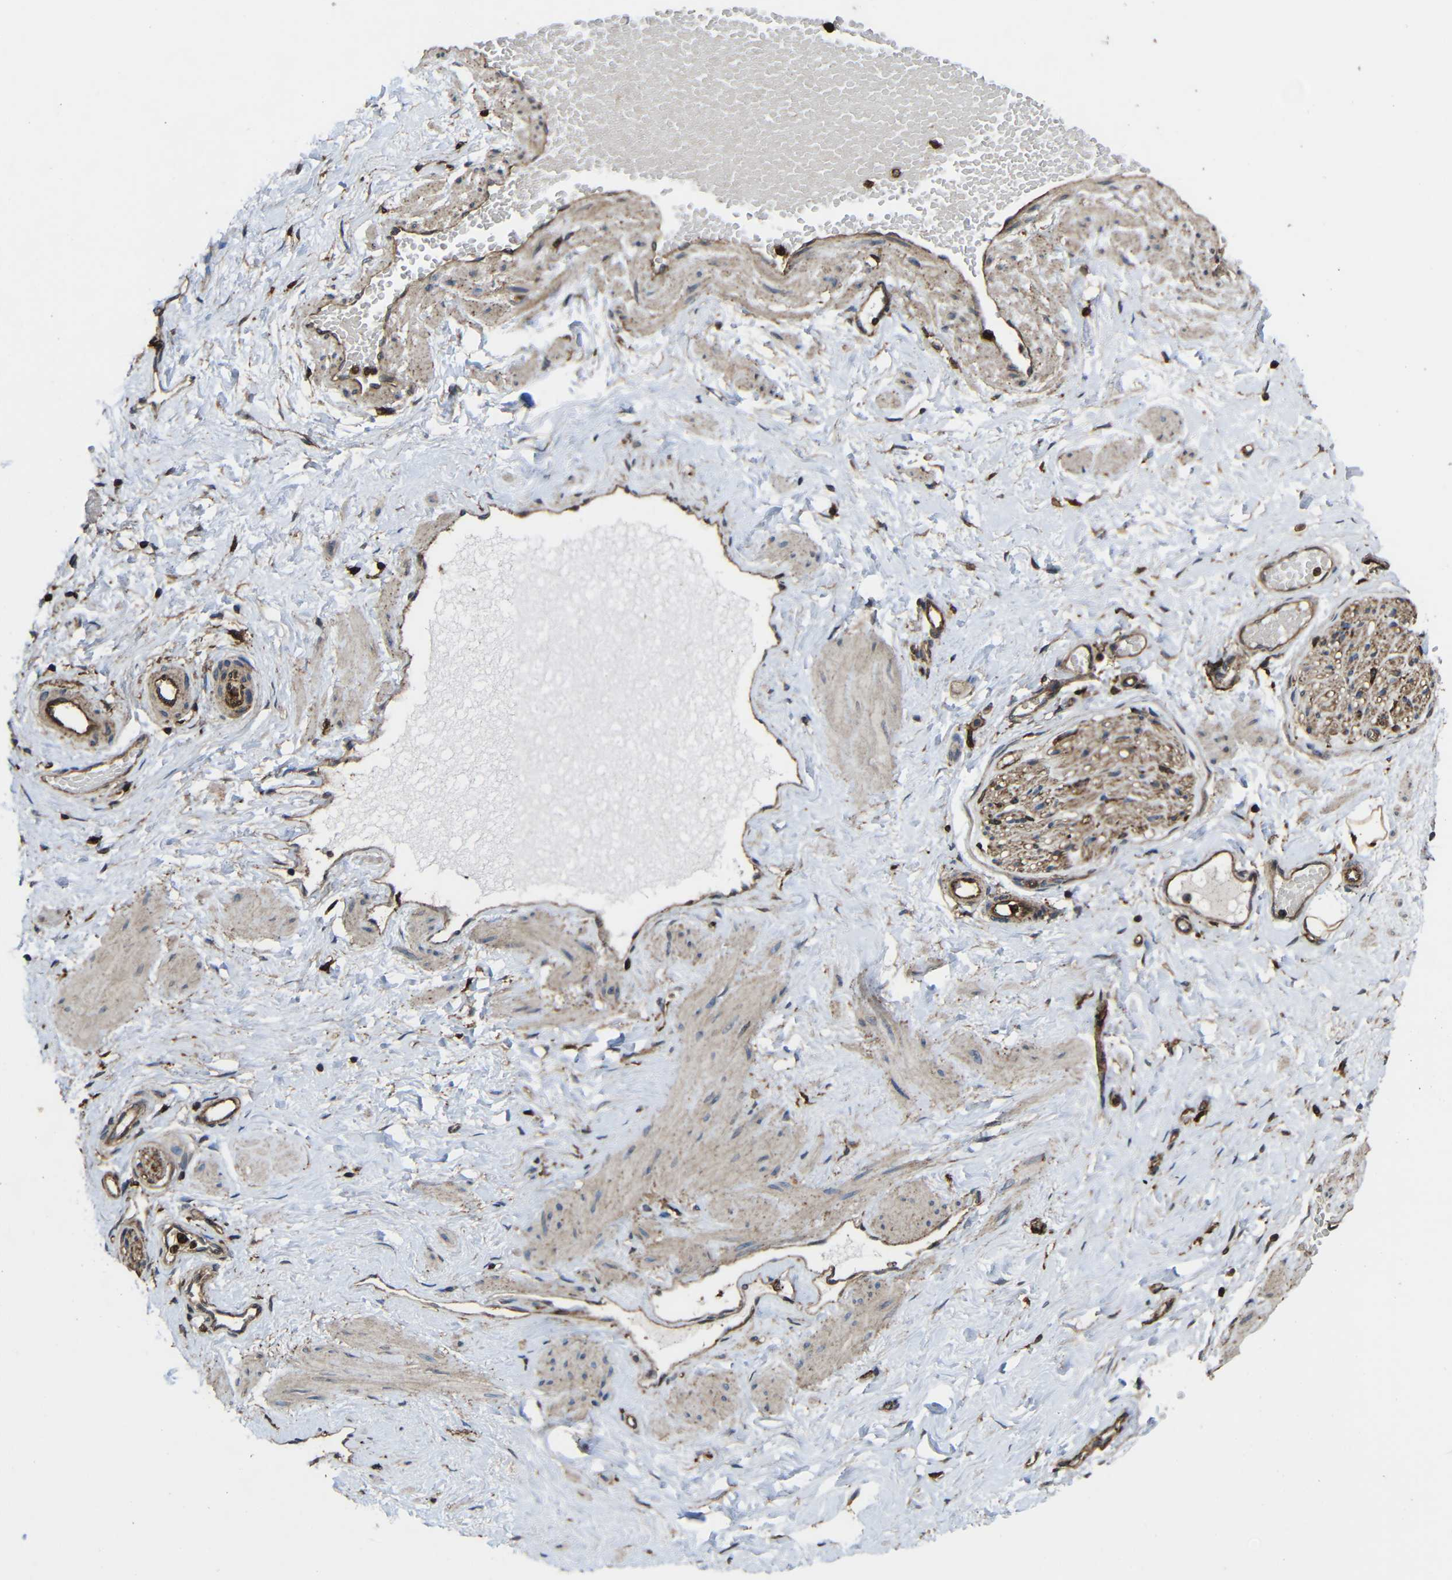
{"staining": {"intensity": "moderate", "quantity": ">75%", "location": "cytoplasmic/membranous"}, "tissue": "adipose tissue", "cell_type": "Adipocytes", "image_type": "normal", "snomed": [{"axis": "morphology", "description": "Normal tissue, NOS"}, {"axis": "topography", "description": "Soft tissue"}, {"axis": "topography", "description": "Vascular tissue"}], "caption": "Protein positivity by IHC demonstrates moderate cytoplasmic/membranous positivity in about >75% of adipocytes in normal adipose tissue. The staining was performed using DAB (3,3'-diaminobenzidine), with brown indicating positive protein expression. Nuclei are stained blue with hematoxylin.", "gene": "TREM2", "patient": {"sex": "female", "age": 35}}